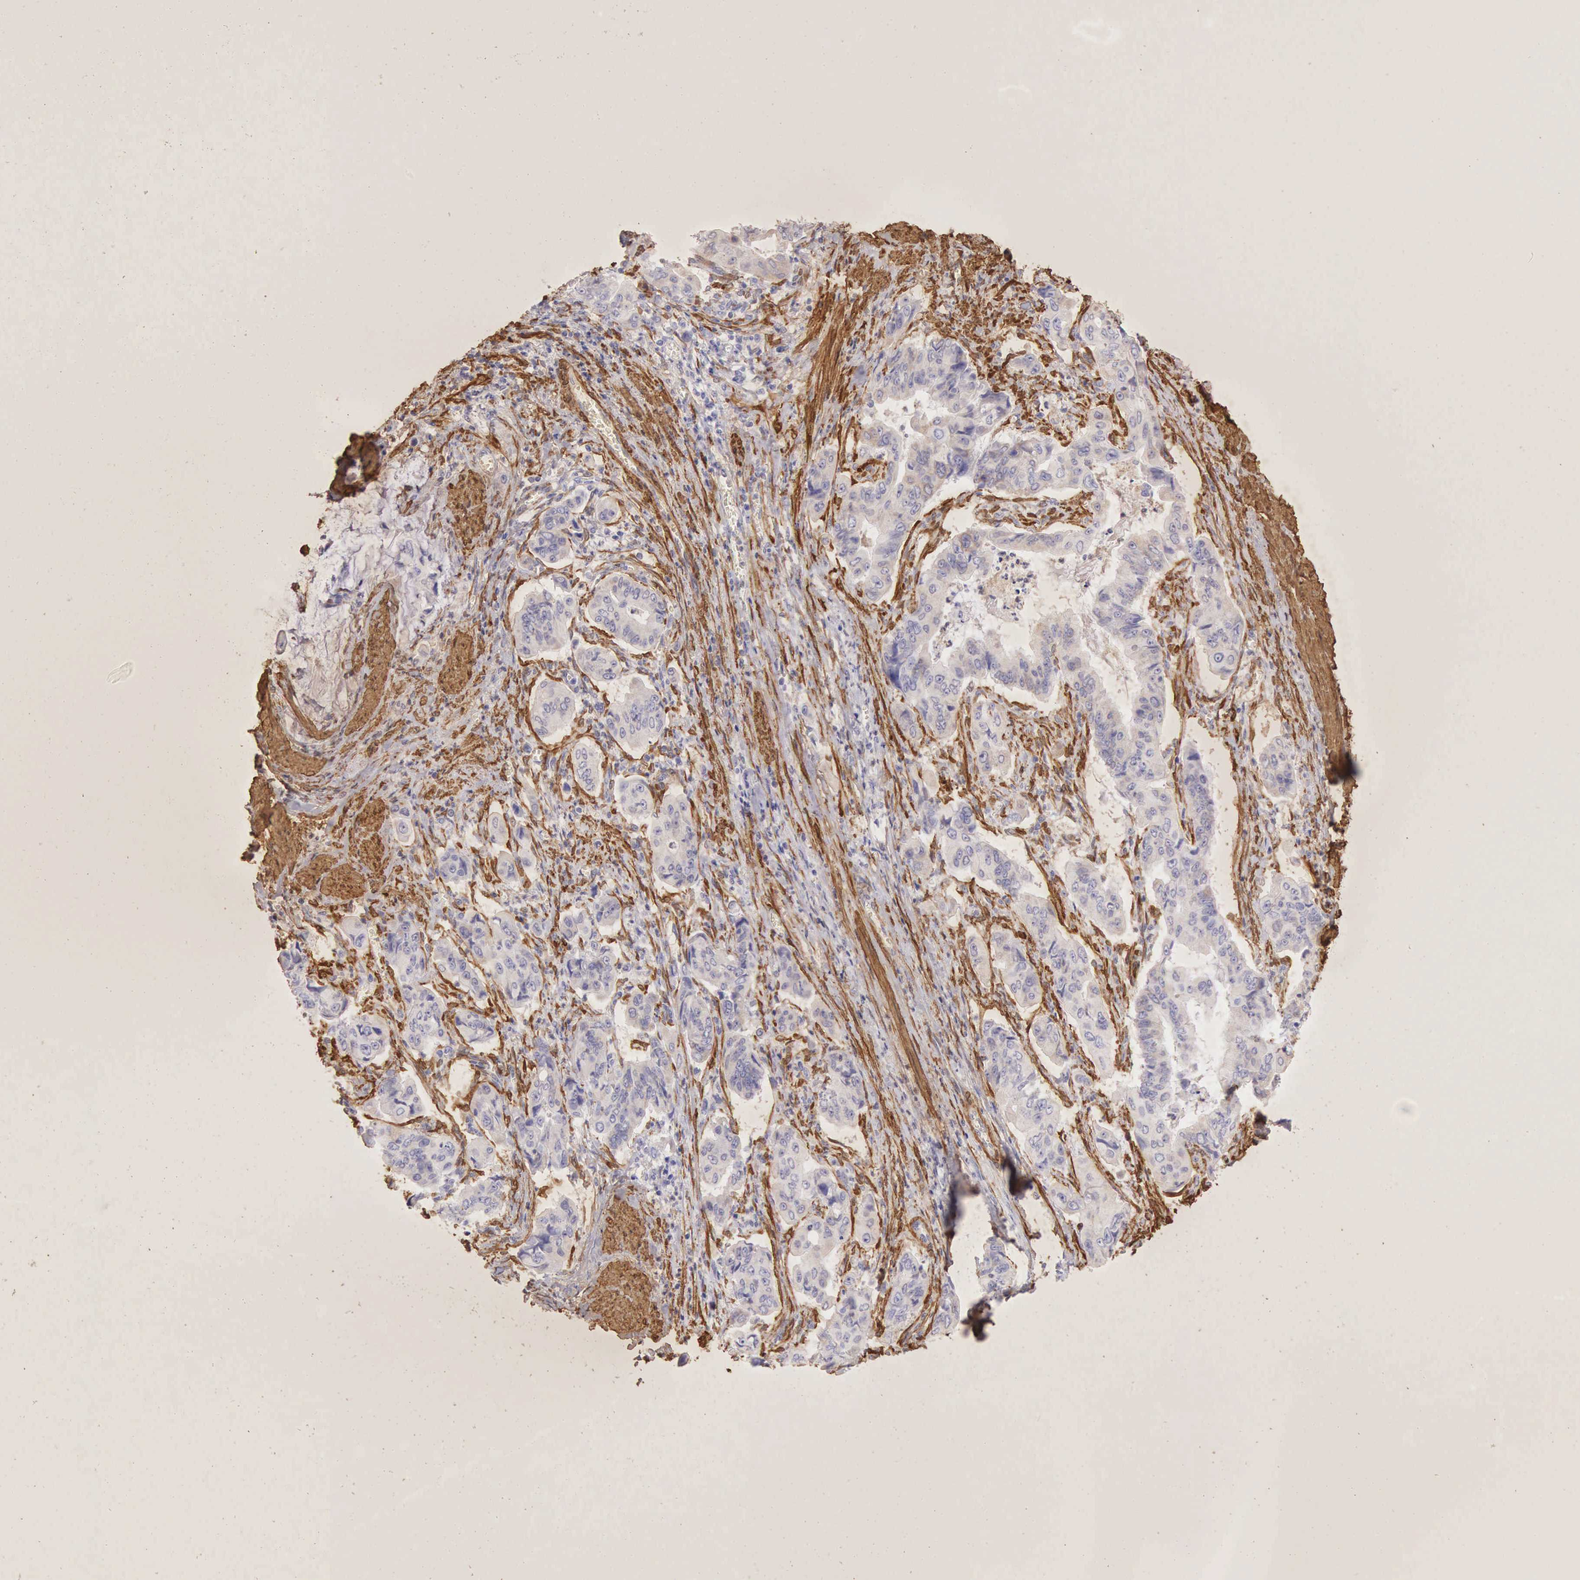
{"staining": {"intensity": "weak", "quantity": "25%-75%", "location": "cytoplasmic/membranous"}, "tissue": "stomach cancer", "cell_type": "Tumor cells", "image_type": "cancer", "snomed": [{"axis": "morphology", "description": "Adenocarcinoma, NOS"}, {"axis": "topography", "description": "Stomach, upper"}], "caption": "About 25%-75% of tumor cells in human stomach adenocarcinoma reveal weak cytoplasmic/membranous protein positivity as visualized by brown immunohistochemical staining.", "gene": "CNN1", "patient": {"sex": "male", "age": 80}}